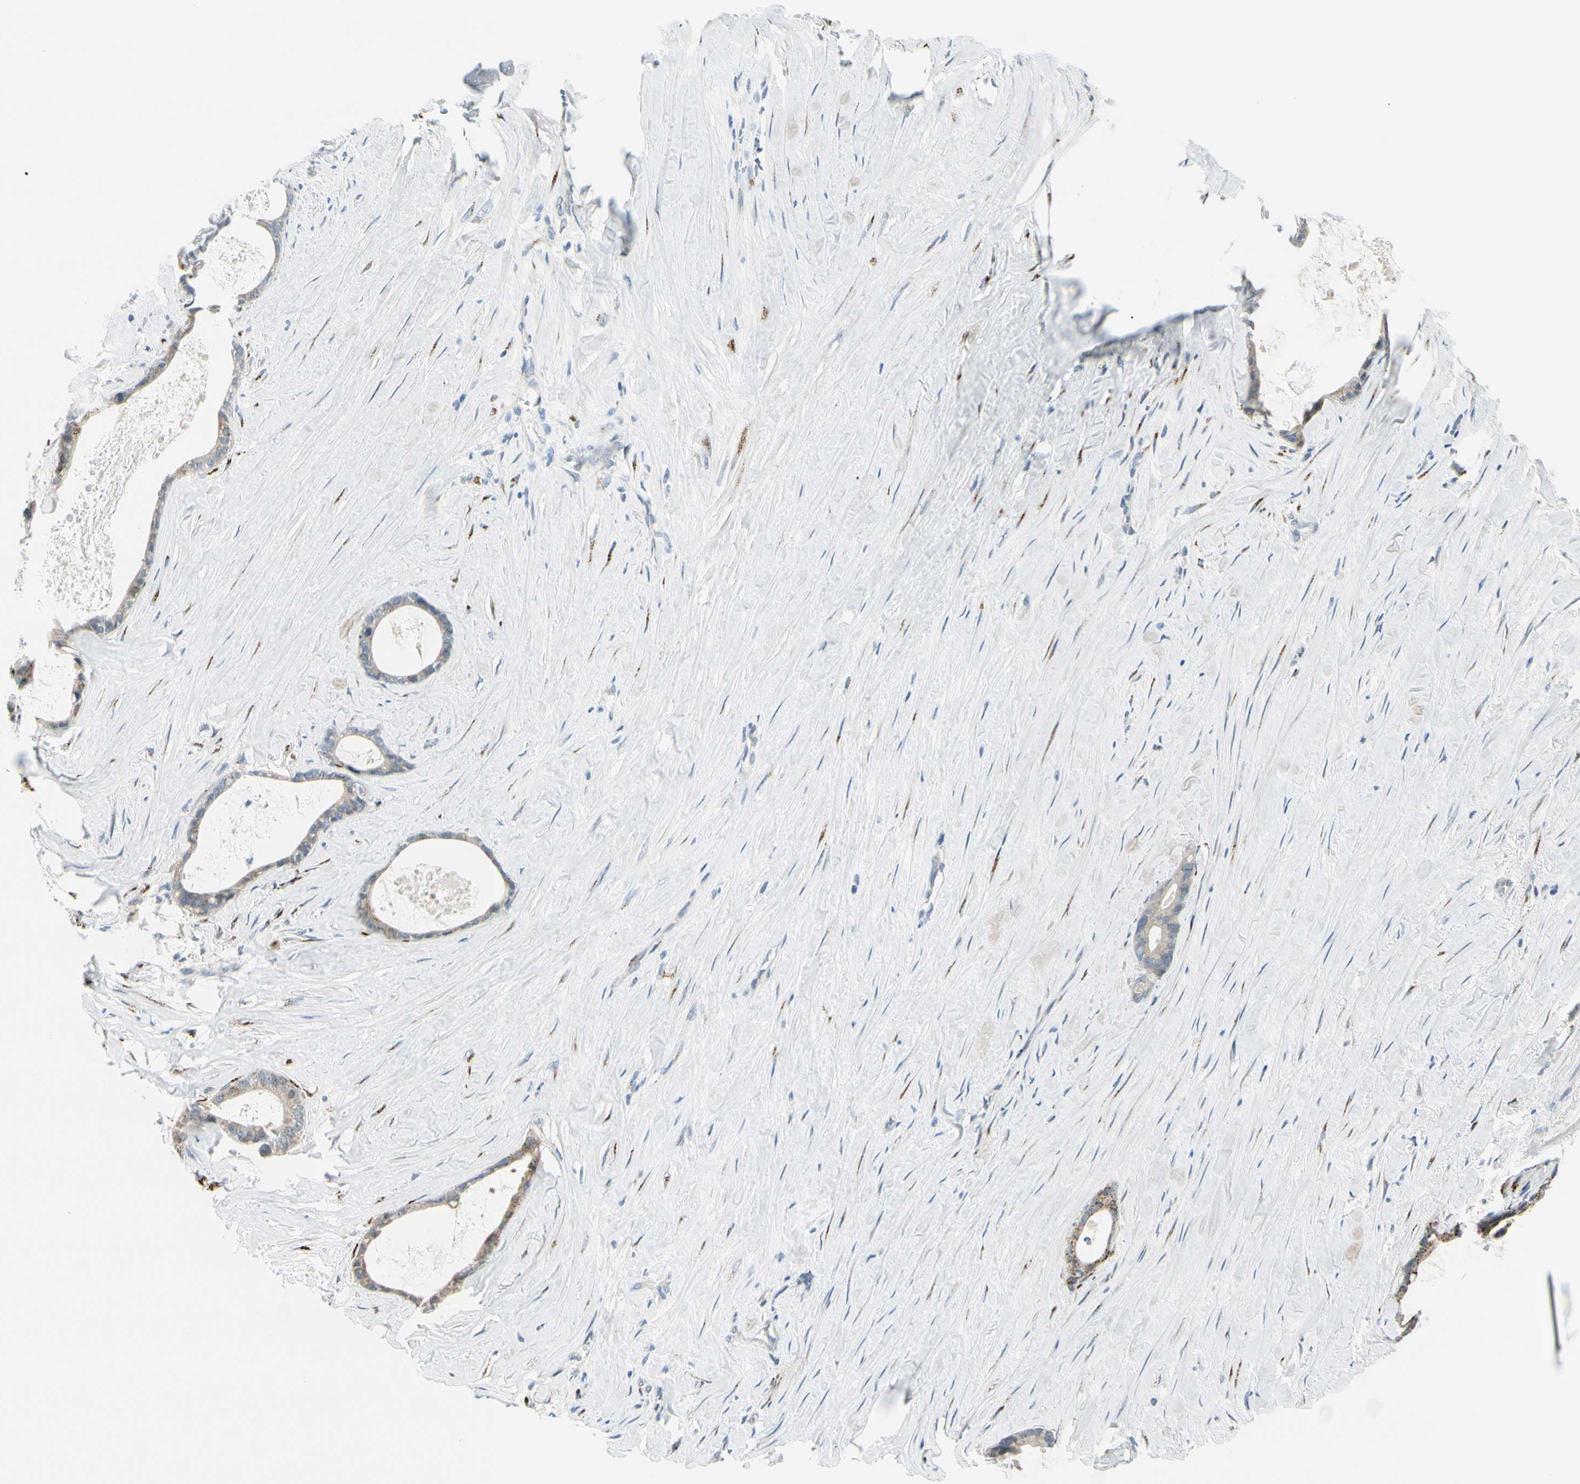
{"staining": {"intensity": "strong", "quantity": "25%-75%", "location": "cytoplasmic/membranous"}, "tissue": "liver cancer", "cell_type": "Tumor cells", "image_type": "cancer", "snomed": [{"axis": "morphology", "description": "Cholangiocarcinoma"}, {"axis": "topography", "description": "Liver"}], "caption": "An image of human liver cholangiocarcinoma stained for a protein demonstrates strong cytoplasmic/membranous brown staining in tumor cells. Ihc stains the protein in brown and the nuclei are stained blue.", "gene": "GALNT5", "patient": {"sex": "female", "age": 55}}